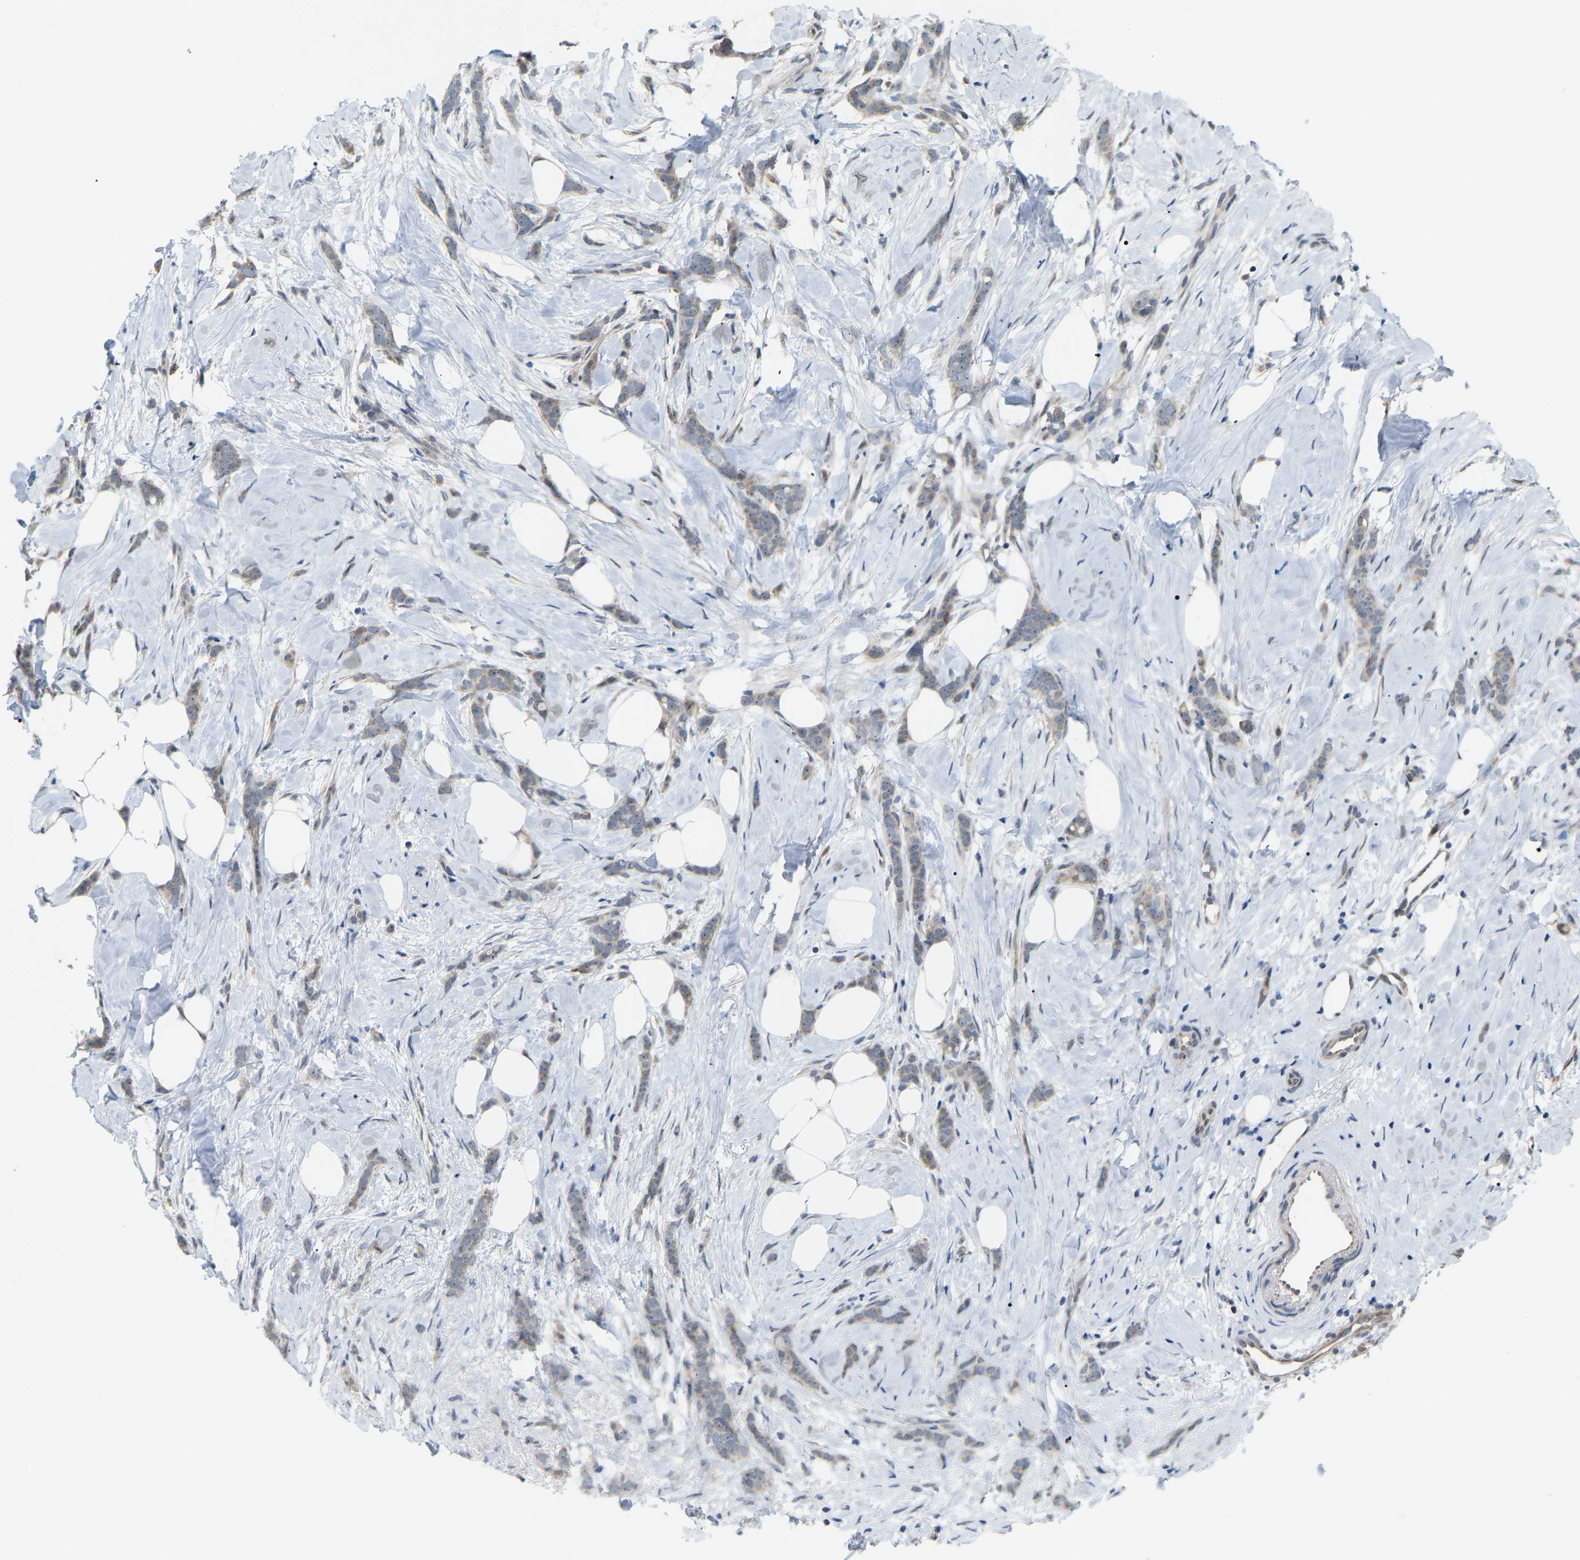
{"staining": {"intensity": "weak", "quantity": ">75%", "location": "cytoplasmic/membranous"}, "tissue": "breast cancer", "cell_type": "Tumor cells", "image_type": "cancer", "snomed": [{"axis": "morphology", "description": "Lobular carcinoma, in situ"}, {"axis": "morphology", "description": "Lobular carcinoma"}, {"axis": "topography", "description": "Breast"}], "caption": "A brown stain labels weak cytoplasmic/membranous staining of a protein in human lobular carcinoma (breast) tumor cells. (IHC, brightfield microscopy, high magnification).", "gene": "CROT", "patient": {"sex": "female", "age": 41}}